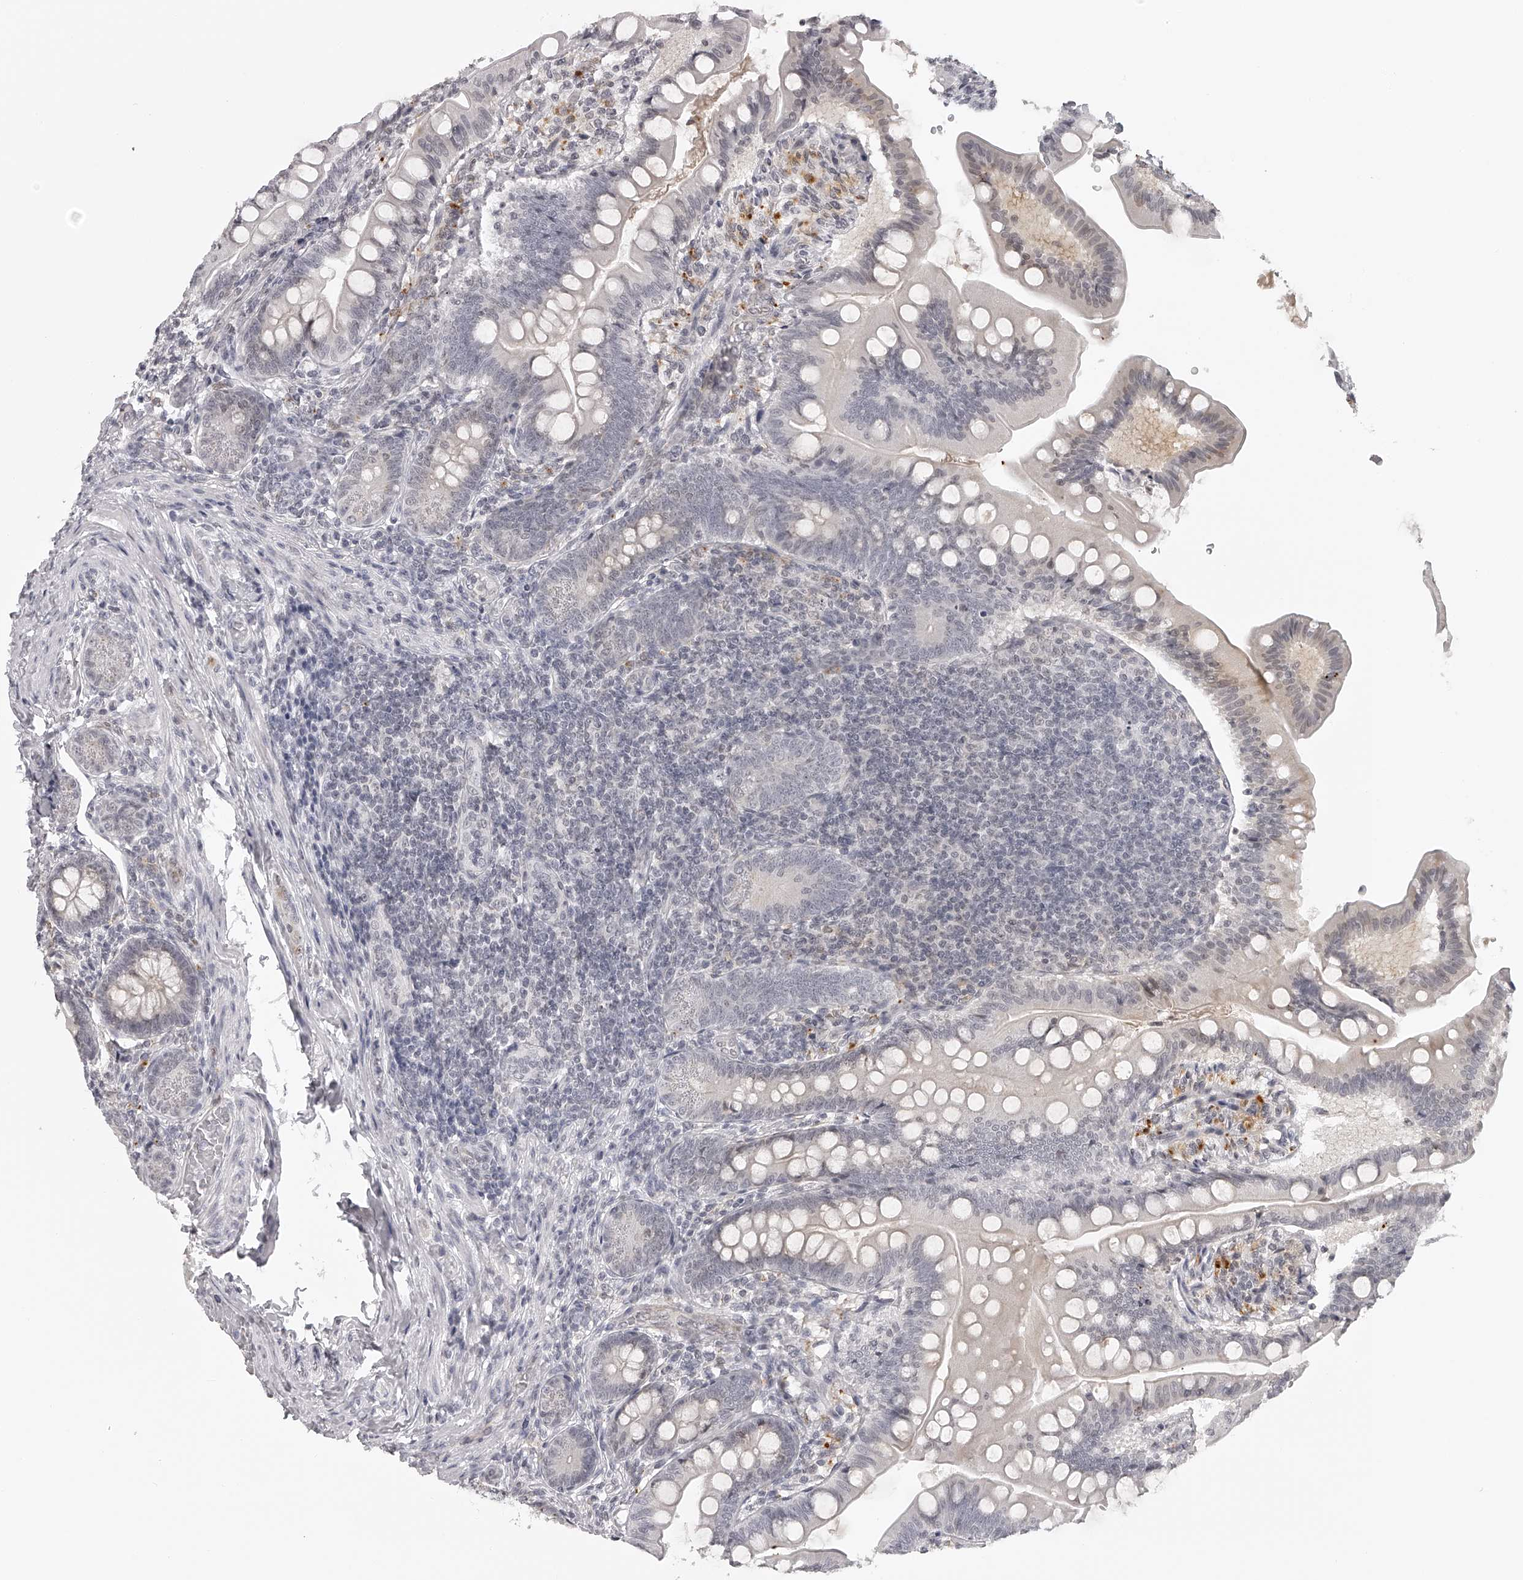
{"staining": {"intensity": "negative", "quantity": "none", "location": "none"}, "tissue": "small intestine", "cell_type": "Glandular cells", "image_type": "normal", "snomed": [{"axis": "morphology", "description": "Normal tissue, NOS"}, {"axis": "topography", "description": "Small intestine"}], "caption": "Immunohistochemistry (IHC) photomicrograph of unremarkable human small intestine stained for a protein (brown), which demonstrates no positivity in glandular cells.", "gene": "RNF220", "patient": {"sex": "male", "age": 7}}